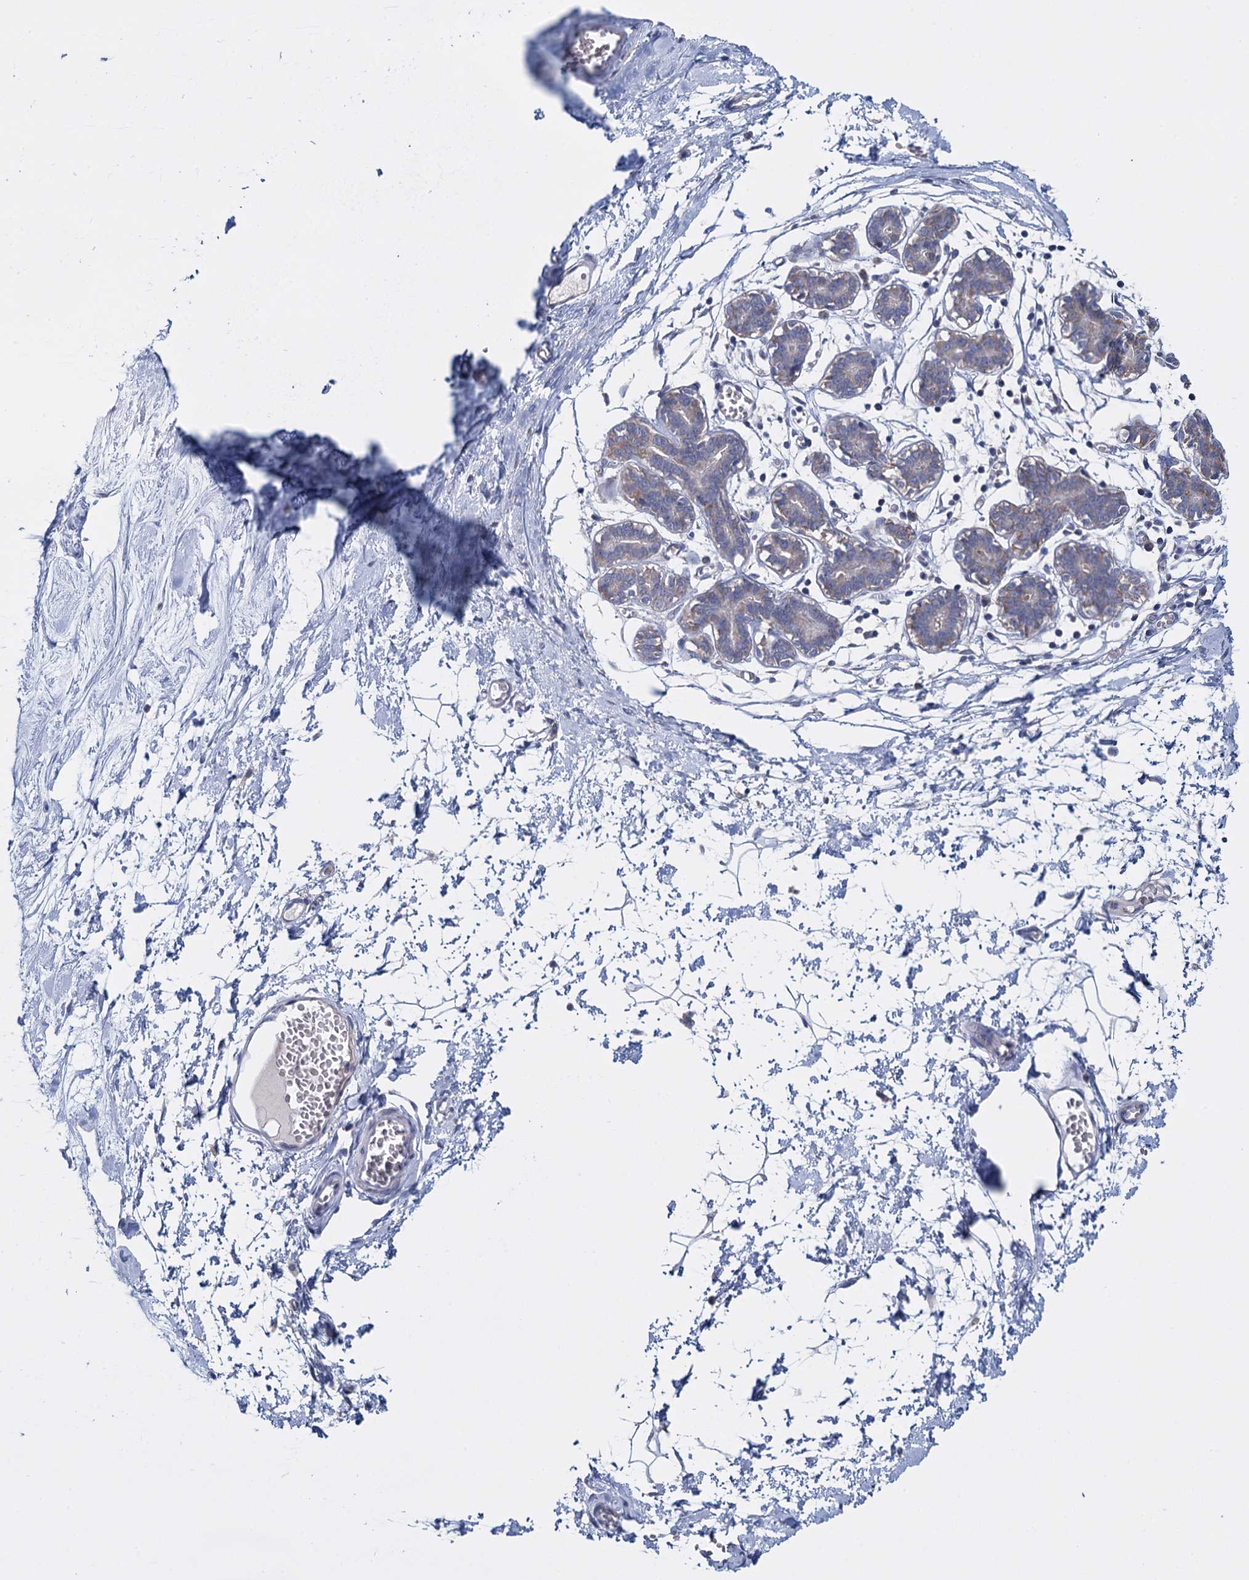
{"staining": {"intensity": "negative", "quantity": "none", "location": "none"}, "tissue": "breast", "cell_type": "Adipocytes", "image_type": "normal", "snomed": [{"axis": "morphology", "description": "Normal tissue, NOS"}, {"axis": "topography", "description": "Breast"}], "caption": "DAB (3,3'-diaminobenzidine) immunohistochemical staining of benign breast demonstrates no significant expression in adipocytes. (DAB immunohistochemistry, high magnification).", "gene": "GSTM2", "patient": {"sex": "female", "age": 27}}